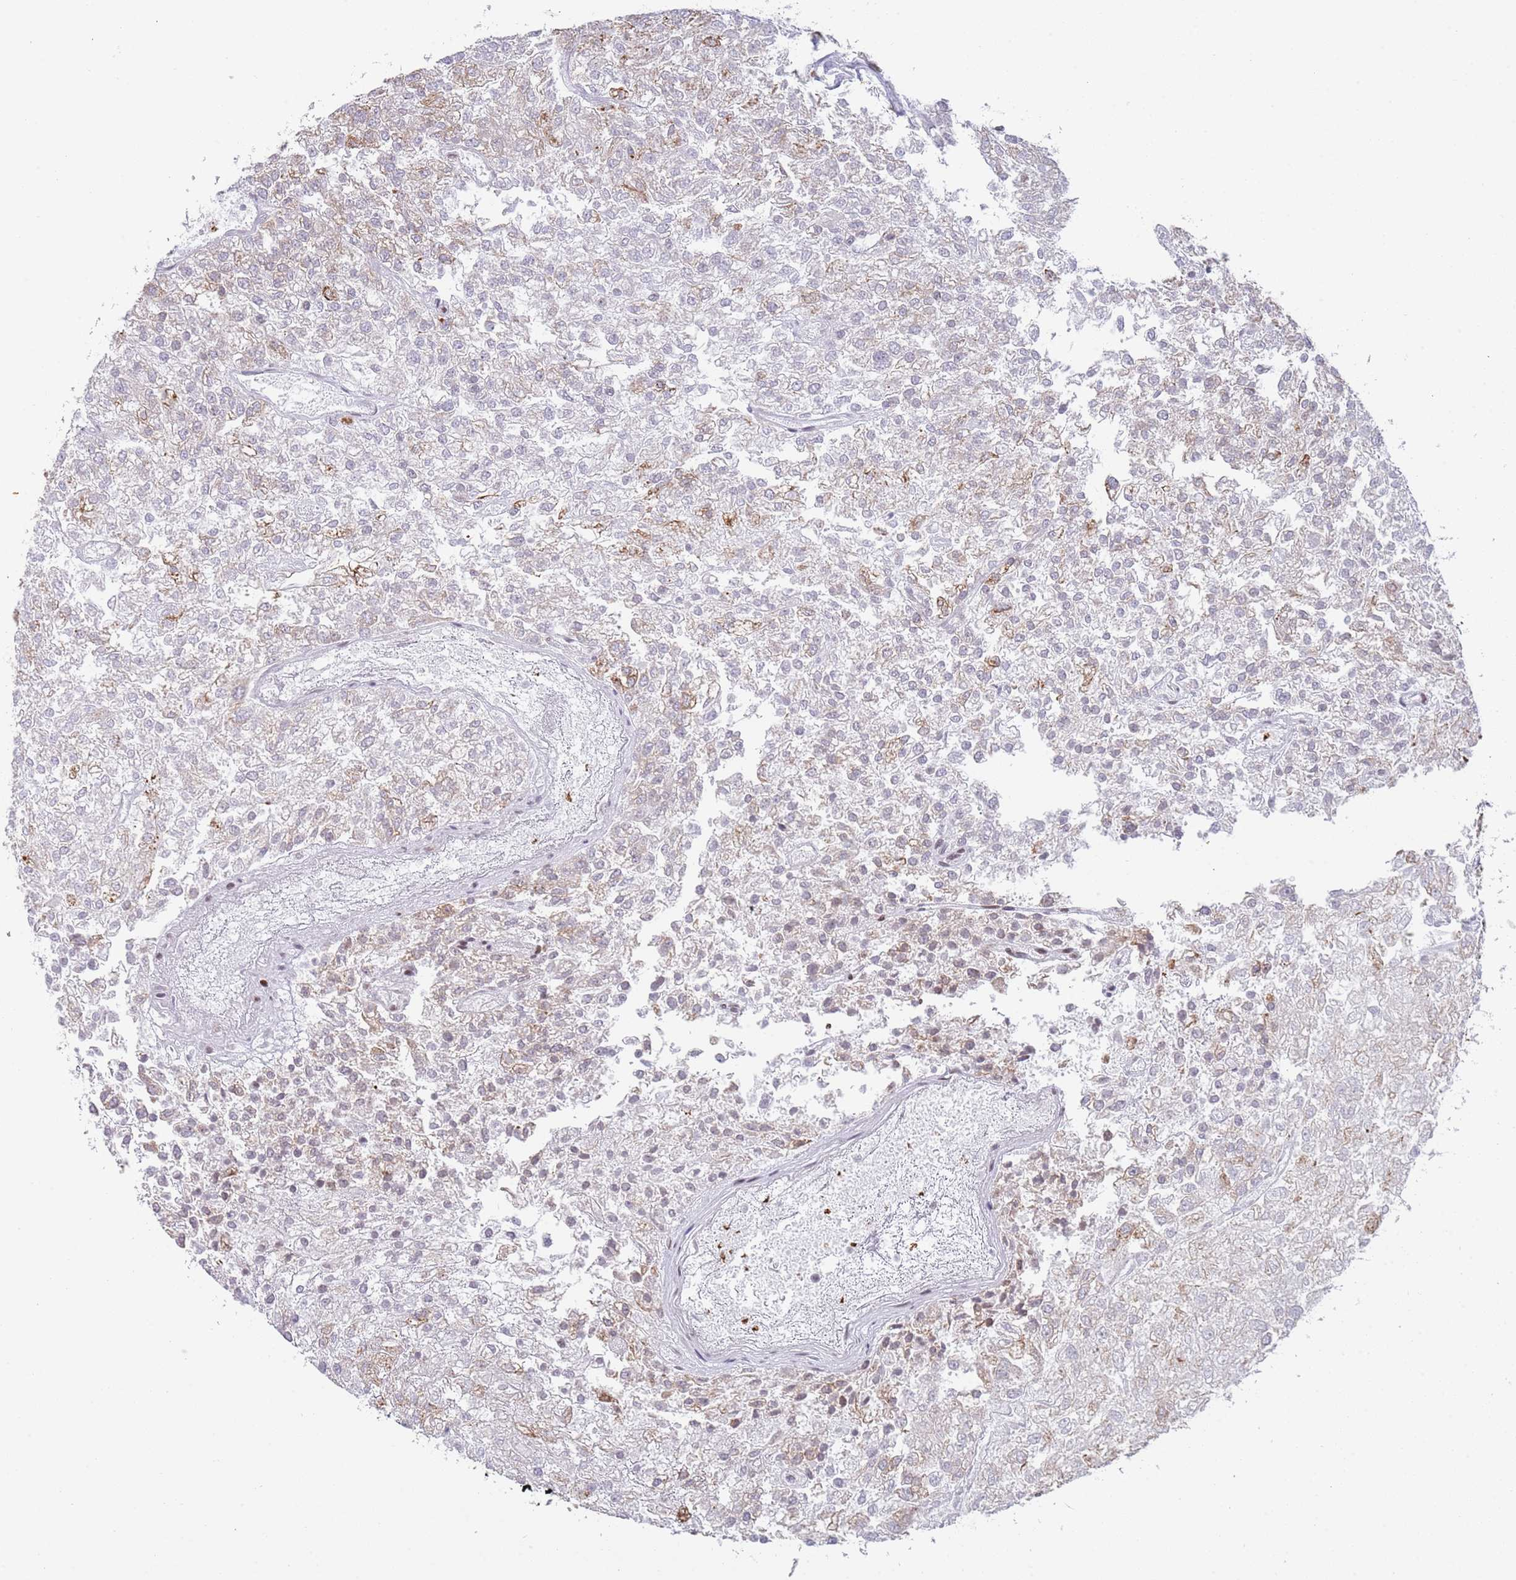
{"staining": {"intensity": "negative", "quantity": "none", "location": "none"}, "tissue": "renal cancer", "cell_type": "Tumor cells", "image_type": "cancer", "snomed": [{"axis": "morphology", "description": "Adenocarcinoma, NOS"}, {"axis": "topography", "description": "Kidney"}], "caption": "Tumor cells show no significant protein staining in adenocarcinoma (renal).", "gene": "HDAC8", "patient": {"sex": "female", "age": 54}}